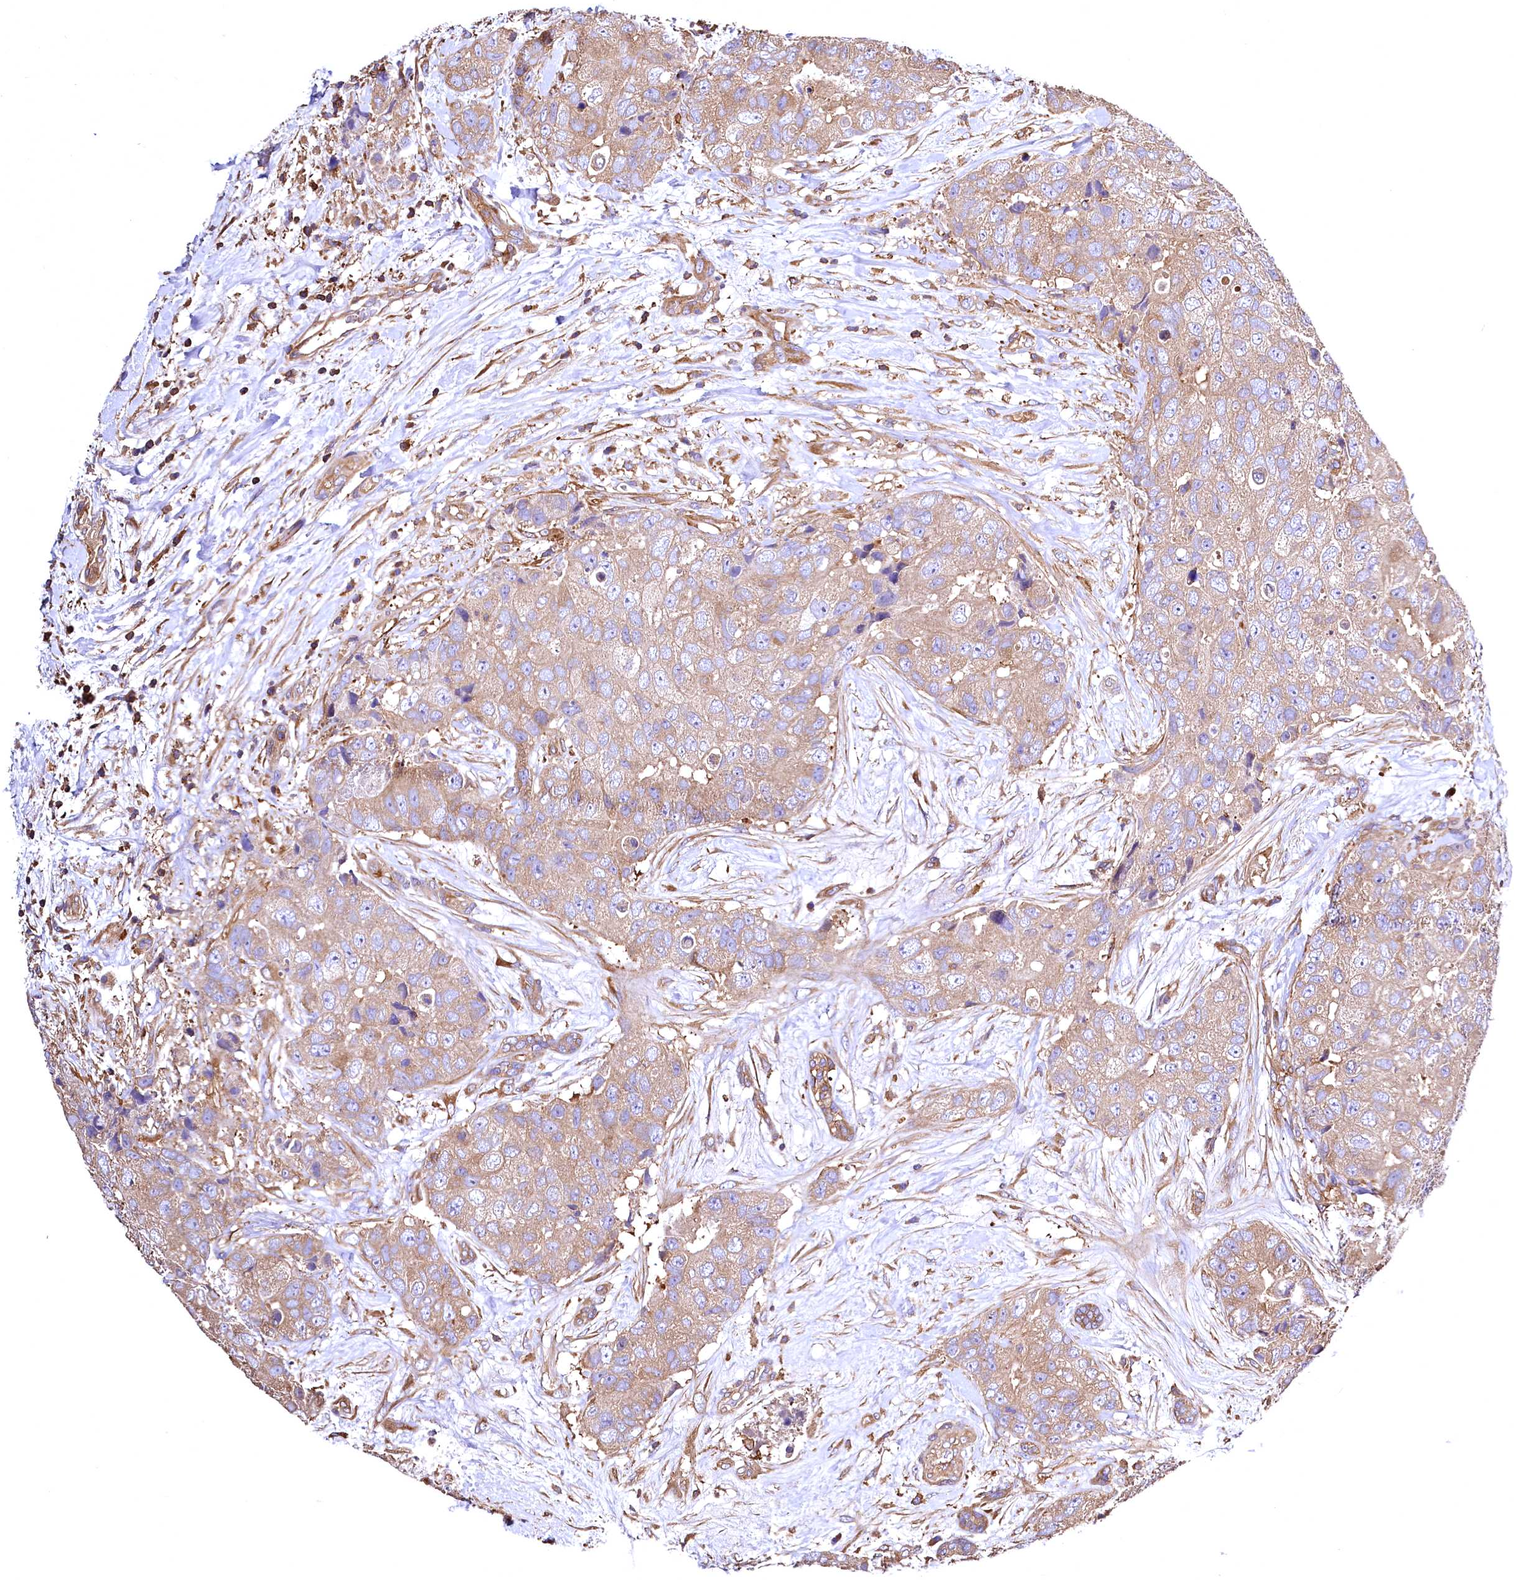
{"staining": {"intensity": "weak", "quantity": ">75%", "location": "cytoplasmic/membranous"}, "tissue": "breast cancer", "cell_type": "Tumor cells", "image_type": "cancer", "snomed": [{"axis": "morphology", "description": "Duct carcinoma"}, {"axis": "topography", "description": "Breast"}], "caption": "Immunohistochemical staining of breast cancer shows weak cytoplasmic/membranous protein expression in approximately >75% of tumor cells.", "gene": "RARS2", "patient": {"sex": "female", "age": 62}}